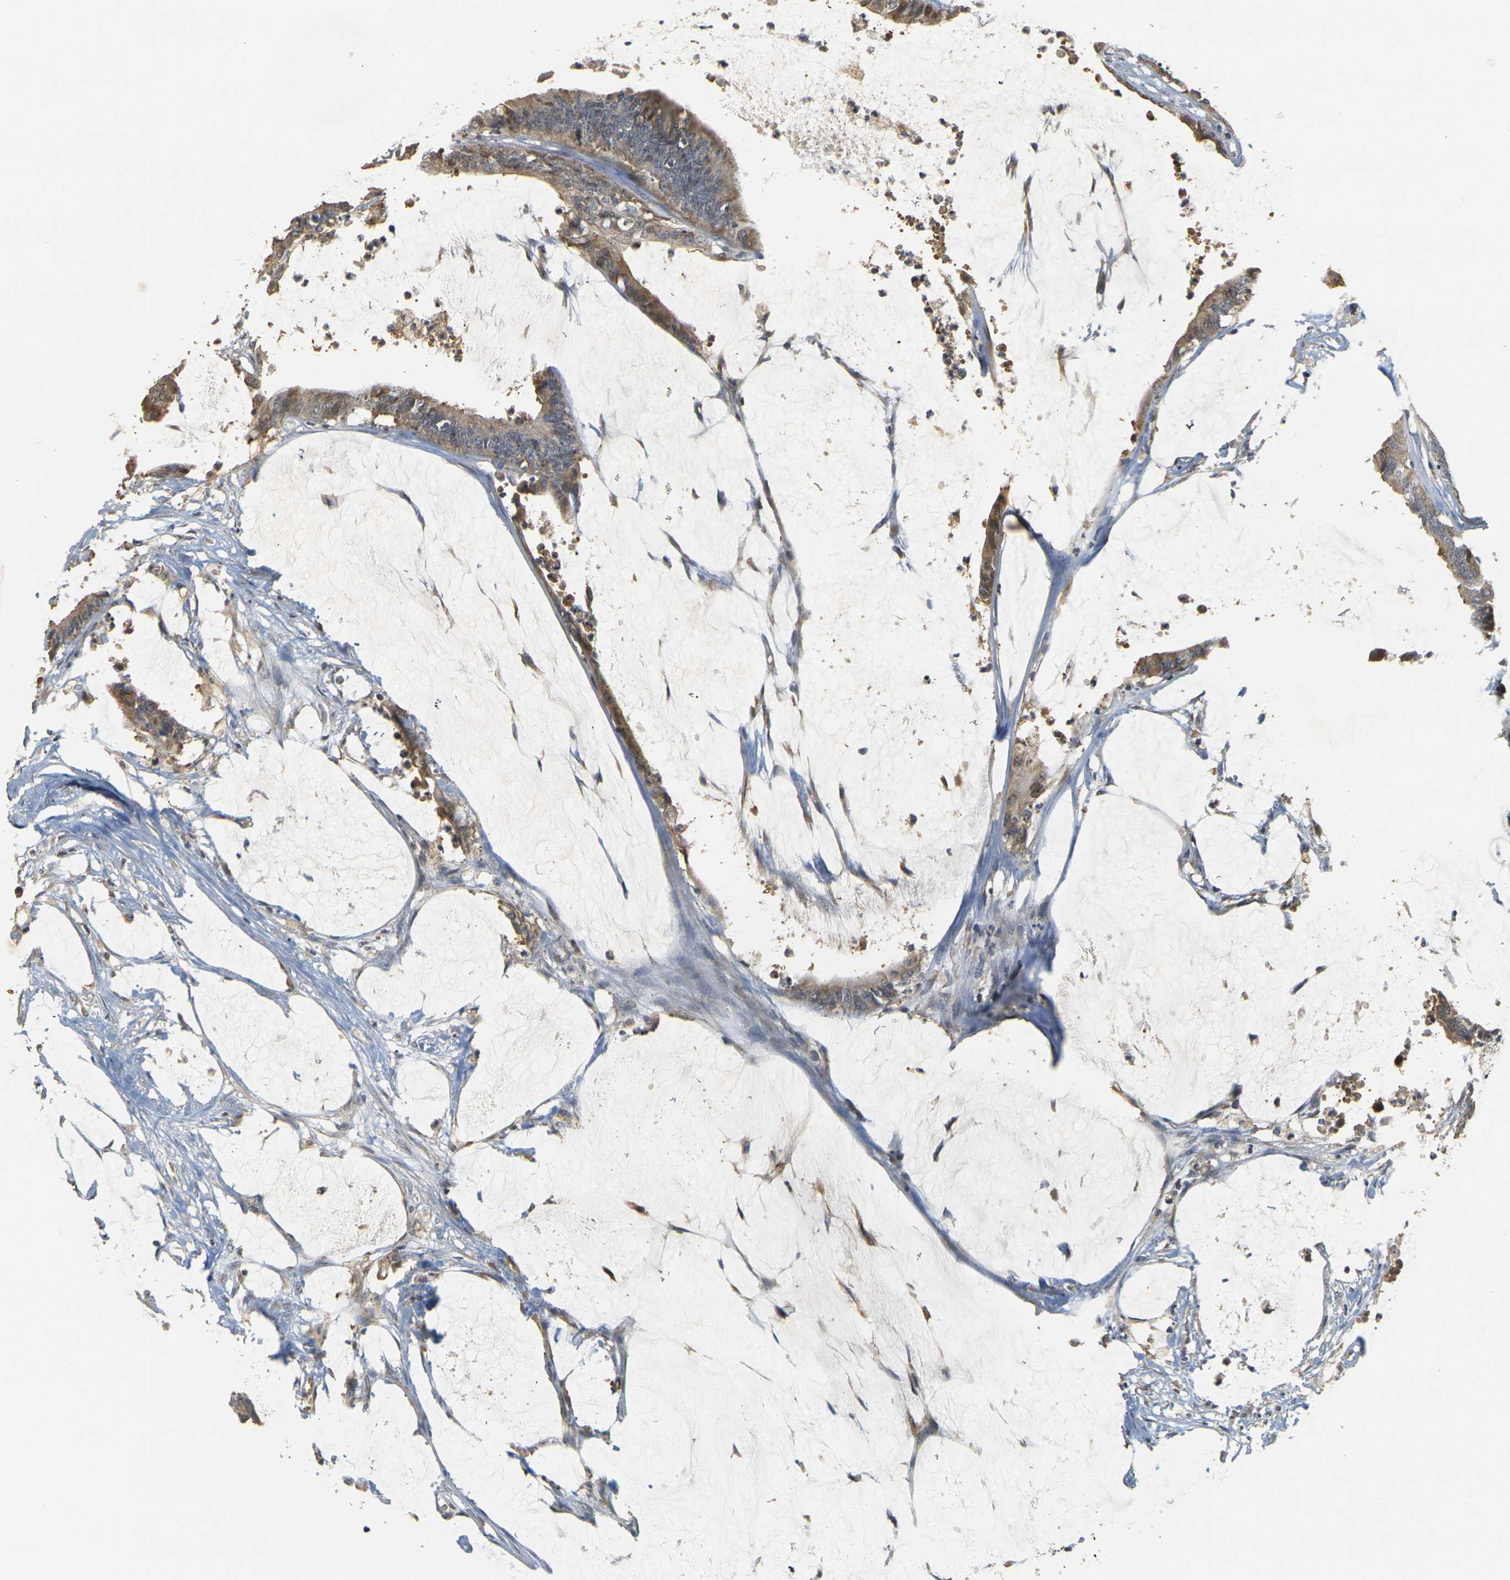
{"staining": {"intensity": "moderate", "quantity": "25%-75%", "location": "cytoplasmic/membranous"}, "tissue": "colorectal cancer", "cell_type": "Tumor cells", "image_type": "cancer", "snomed": [{"axis": "morphology", "description": "Adenocarcinoma, NOS"}, {"axis": "topography", "description": "Rectum"}], "caption": "Protein expression analysis of human colorectal adenocarcinoma reveals moderate cytoplasmic/membranous staining in approximately 25%-75% of tumor cells.", "gene": "GDAP1", "patient": {"sex": "female", "age": 66}}